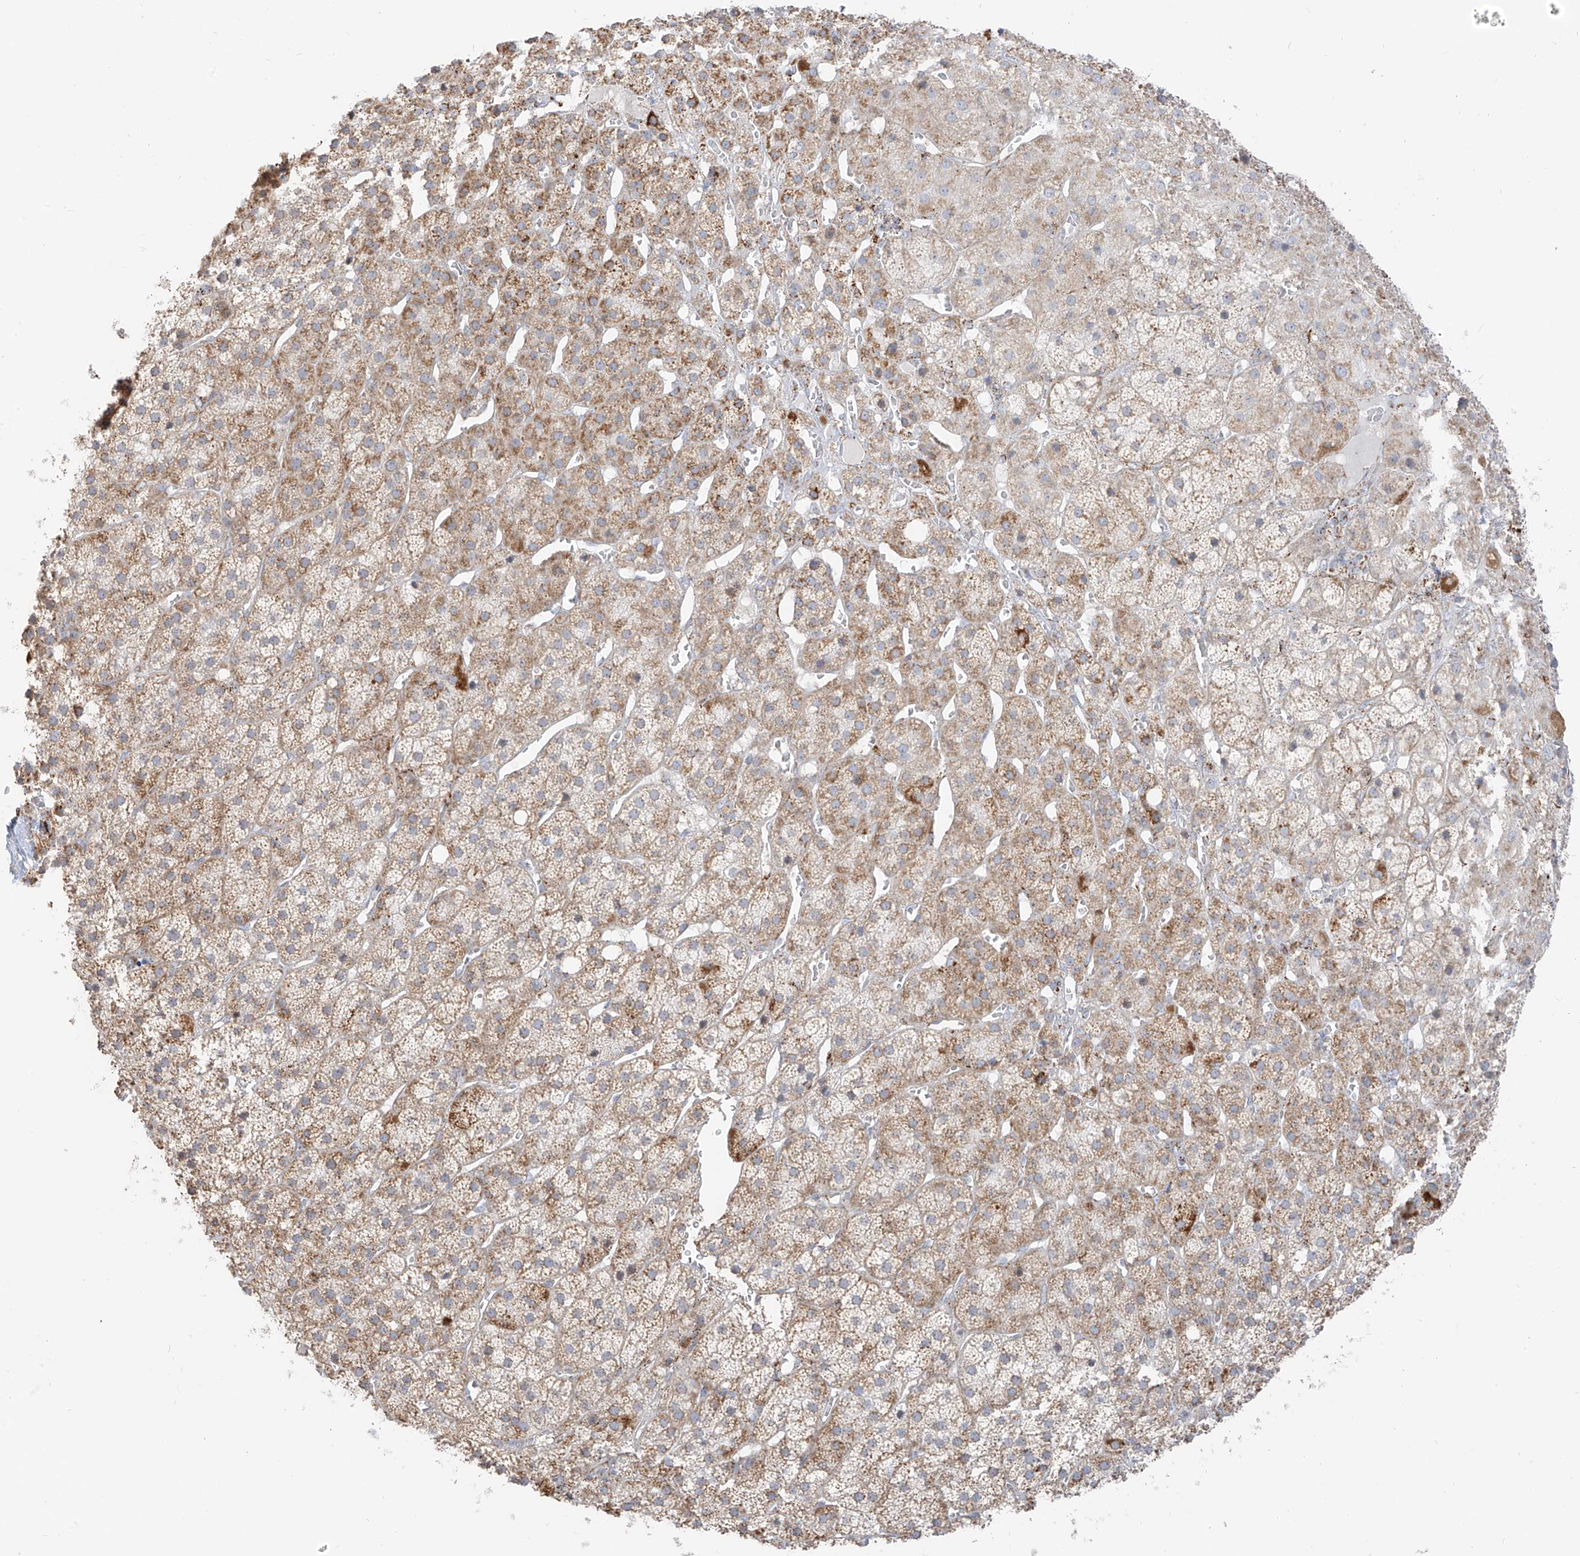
{"staining": {"intensity": "weak", "quantity": ">75%", "location": "cytoplasmic/membranous"}, "tissue": "adrenal gland", "cell_type": "Glandular cells", "image_type": "normal", "snomed": [{"axis": "morphology", "description": "Normal tissue, NOS"}, {"axis": "topography", "description": "Adrenal gland"}], "caption": "Immunohistochemical staining of normal human adrenal gland displays >75% levels of weak cytoplasmic/membranous protein expression in about >75% of glandular cells. (Brightfield microscopy of DAB IHC at high magnification).", "gene": "ETHE1", "patient": {"sex": "female", "age": 57}}